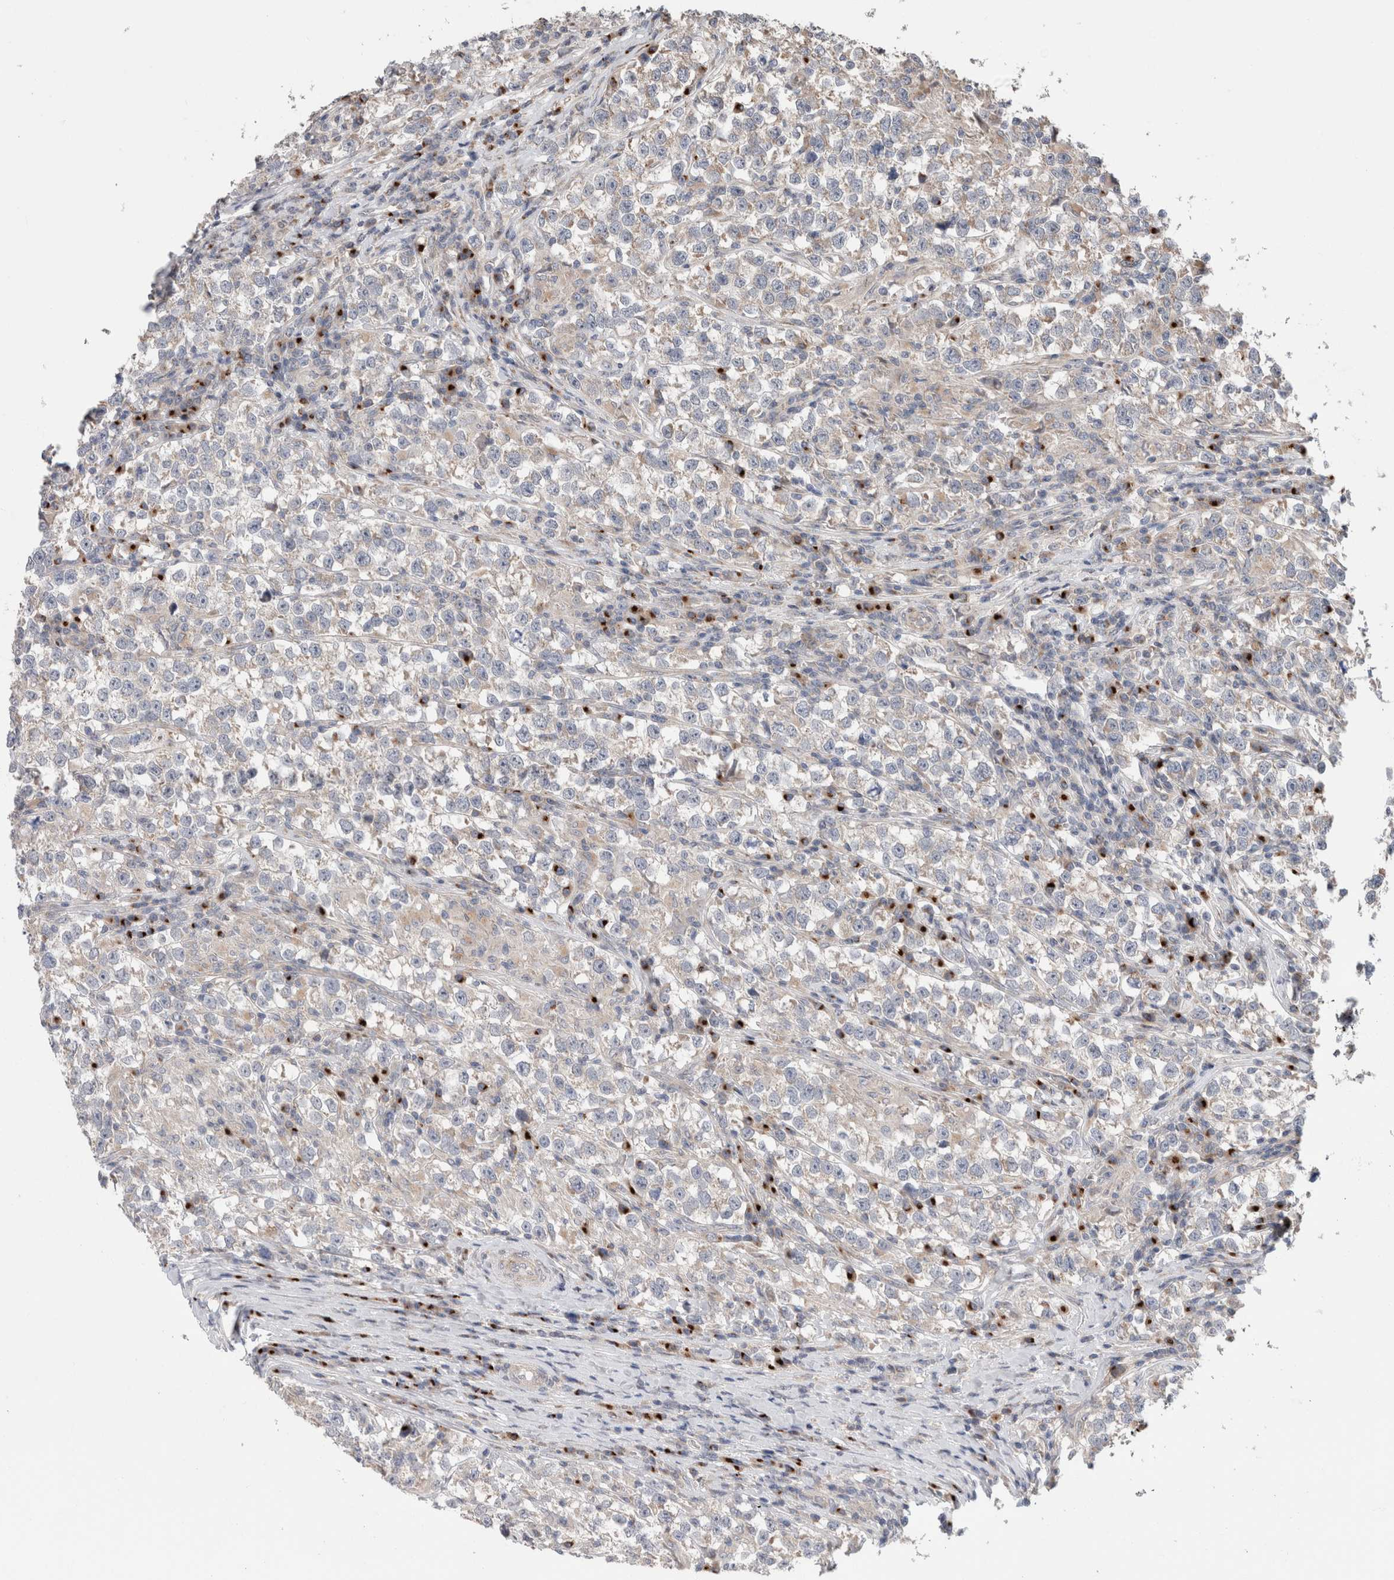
{"staining": {"intensity": "weak", "quantity": "<25%", "location": "cytoplasmic/membranous"}, "tissue": "testis cancer", "cell_type": "Tumor cells", "image_type": "cancer", "snomed": [{"axis": "morphology", "description": "Normal tissue, NOS"}, {"axis": "morphology", "description": "Seminoma, NOS"}, {"axis": "topography", "description": "Testis"}], "caption": "Tumor cells are negative for protein expression in human testis cancer.", "gene": "TRIM5", "patient": {"sex": "male", "age": 43}}